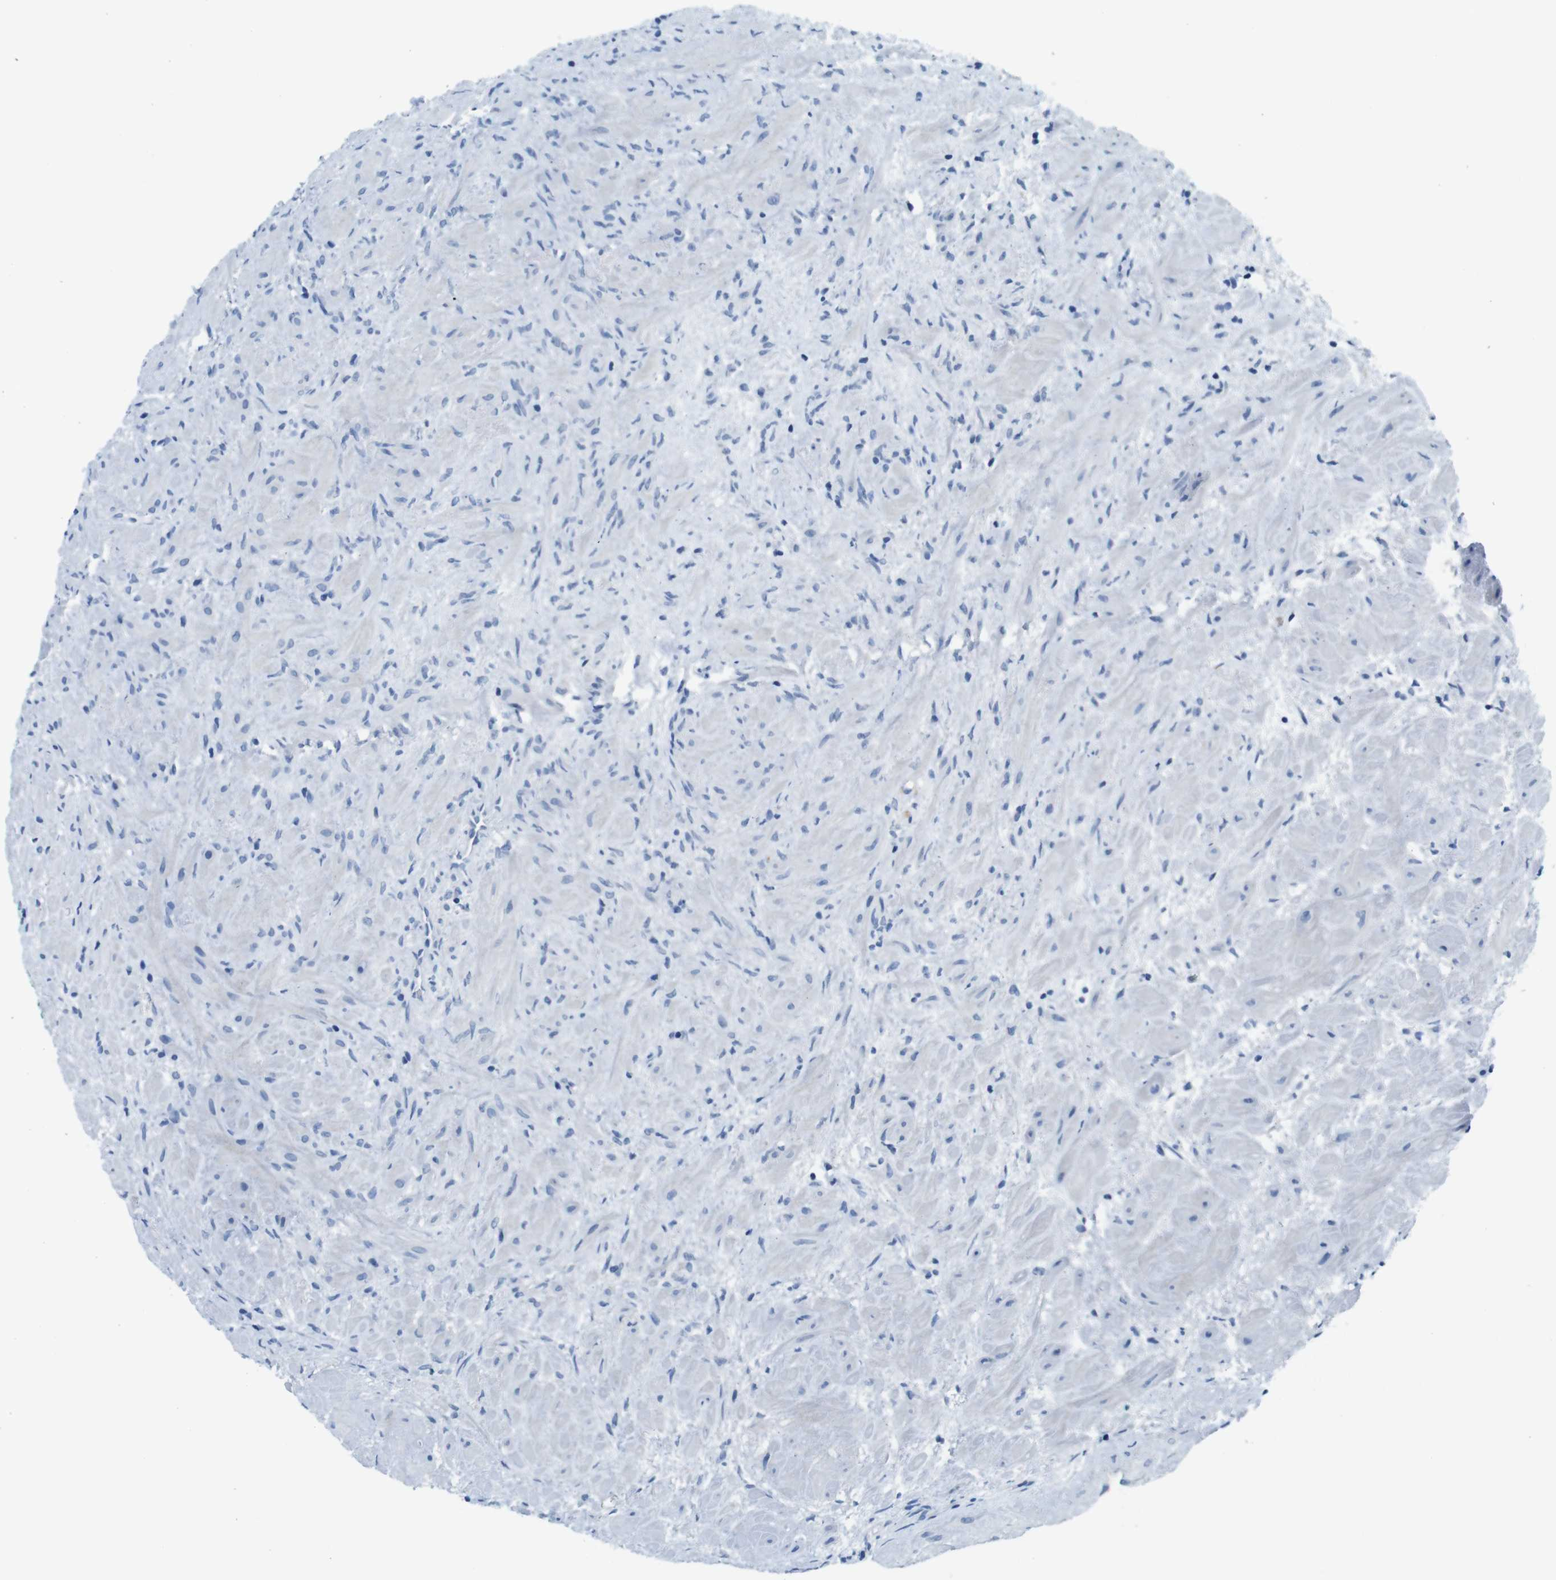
{"staining": {"intensity": "negative", "quantity": "none", "location": "none"}, "tissue": "prostate cancer", "cell_type": "Tumor cells", "image_type": "cancer", "snomed": [{"axis": "morphology", "description": "Adenocarcinoma, Low grade"}, {"axis": "topography", "description": "Prostate"}], "caption": "The IHC image has no significant staining in tumor cells of low-grade adenocarcinoma (prostate) tissue.", "gene": "IGHD", "patient": {"sex": "male", "age": 89}}